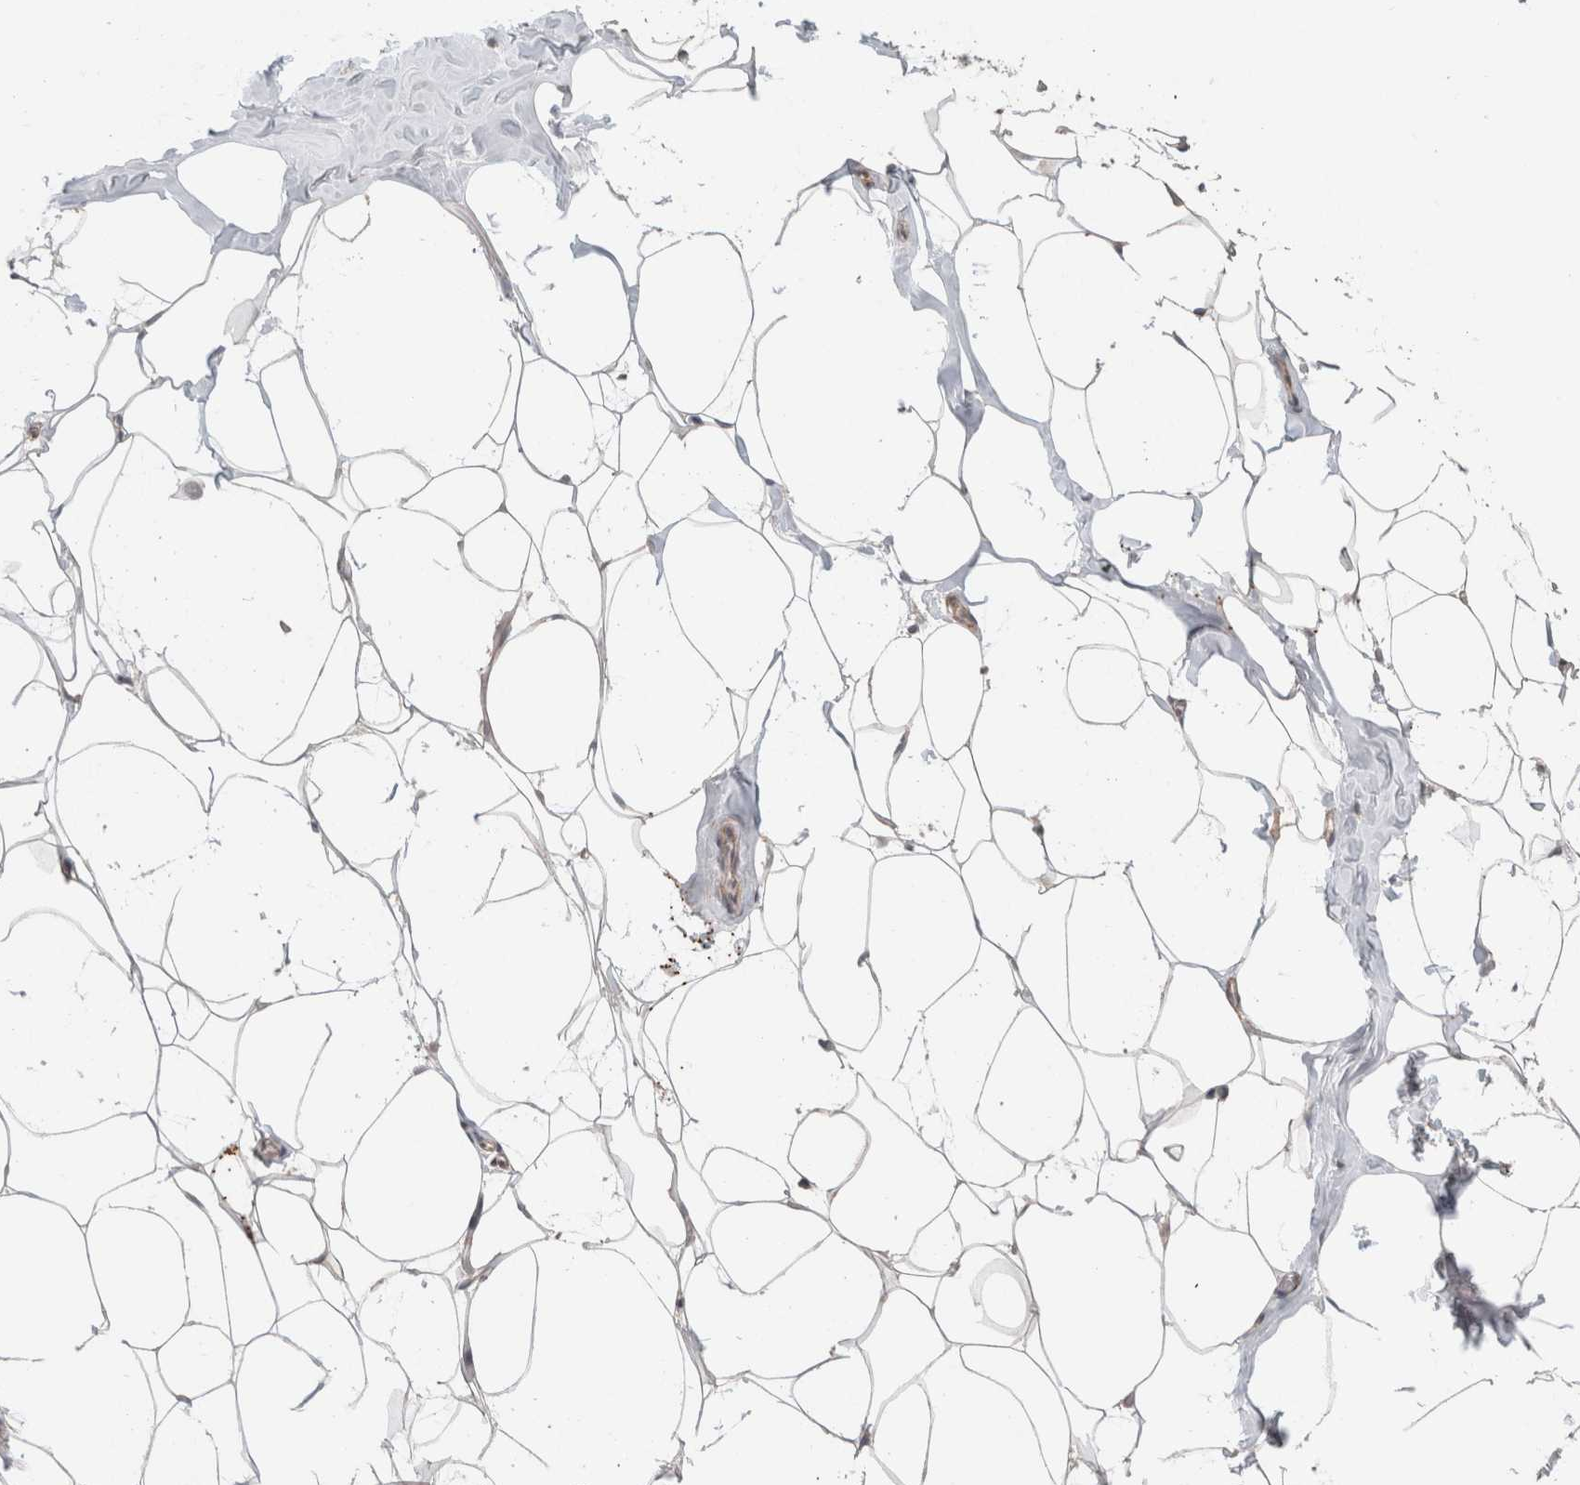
{"staining": {"intensity": "weak", "quantity": ">75%", "location": "cytoplasmic/membranous"}, "tissue": "adipose tissue", "cell_type": "Adipocytes", "image_type": "normal", "snomed": [{"axis": "morphology", "description": "Normal tissue, NOS"}, {"axis": "morphology", "description": "Fibrosis, NOS"}, {"axis": "topography", "description": "Breast"}, {"axis": "topography", "description": "Adipose tissue"}], "caption": "DAB (3,3'-diaminobenzidine) immunohistochemical staining of unremarkable adipose tissue reveals weak cytoplasmic/membranous protein expression in about >75% of adipocytes.", "gene": "HSPG2", "patient": {"sex": "female", "age": 39}}